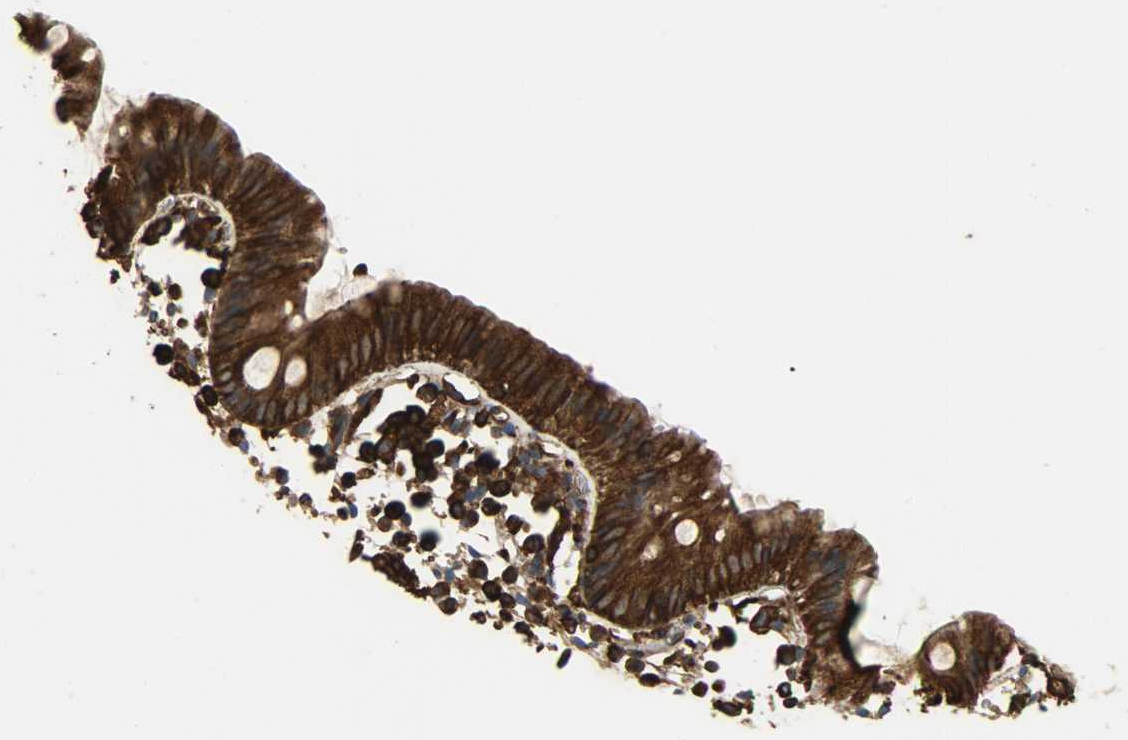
{"staining": {"intensity": "strong", "quantity": ">75%", "location": "cytoplasmic/membranous"}, "tissue": "colon", "cell_type": "Glandular cells", "image_type": "normal", "snomed": [{"axis": "morphology", "description": "Normal tissue, NOS"}, {"axis": "topography", "description": "Colon"}], "caption": "This histopathology image exhibits immunohistochemistry (IHC) staining of normal human colon, with high strong cytoplasmic/membranous positivity in about >75% of glandular cells.", "gene": "VASP", "patient": {"sex": "male", "age": 14}}